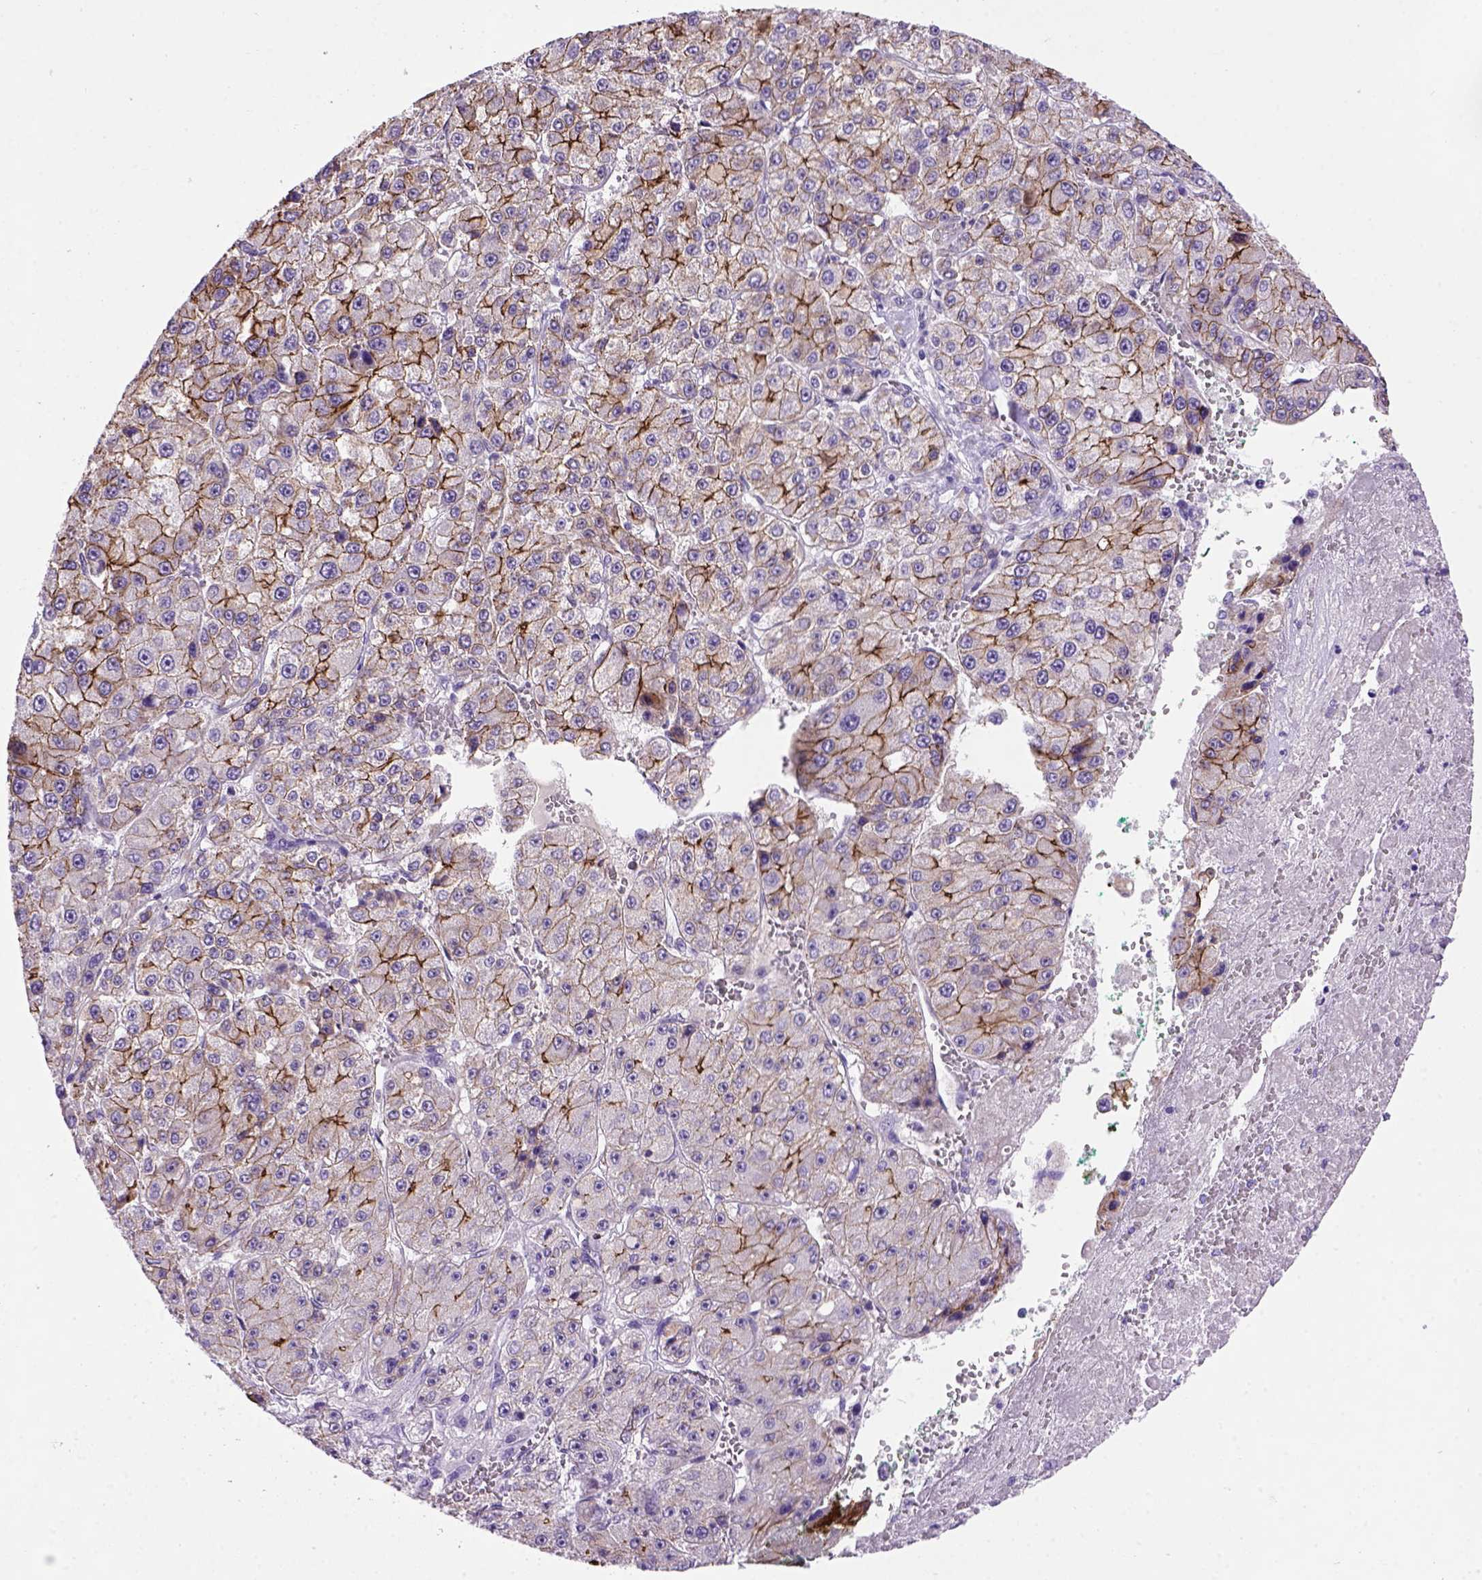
{"staining": {"intensity": "strong", "quantity": ">75%", "location": "cytoplasmic/membranous"}, "tissue": "liver cancer", "cell_type": "Tumor cells", "image_type": "cancer", "snomed": [{"axis": "morphology", "description": "Carcinoma, Hepatocellular, NOS"}, {"axis": "topography", "description": "Liver"}], "caption": "Liver cancer stained with a brown dye displays strong cytoplasmic/membranous positive positivity in approximately >75% of tumor cells.", "gene": "CDH1", "patient": {"sex": "female", "age": 73}}